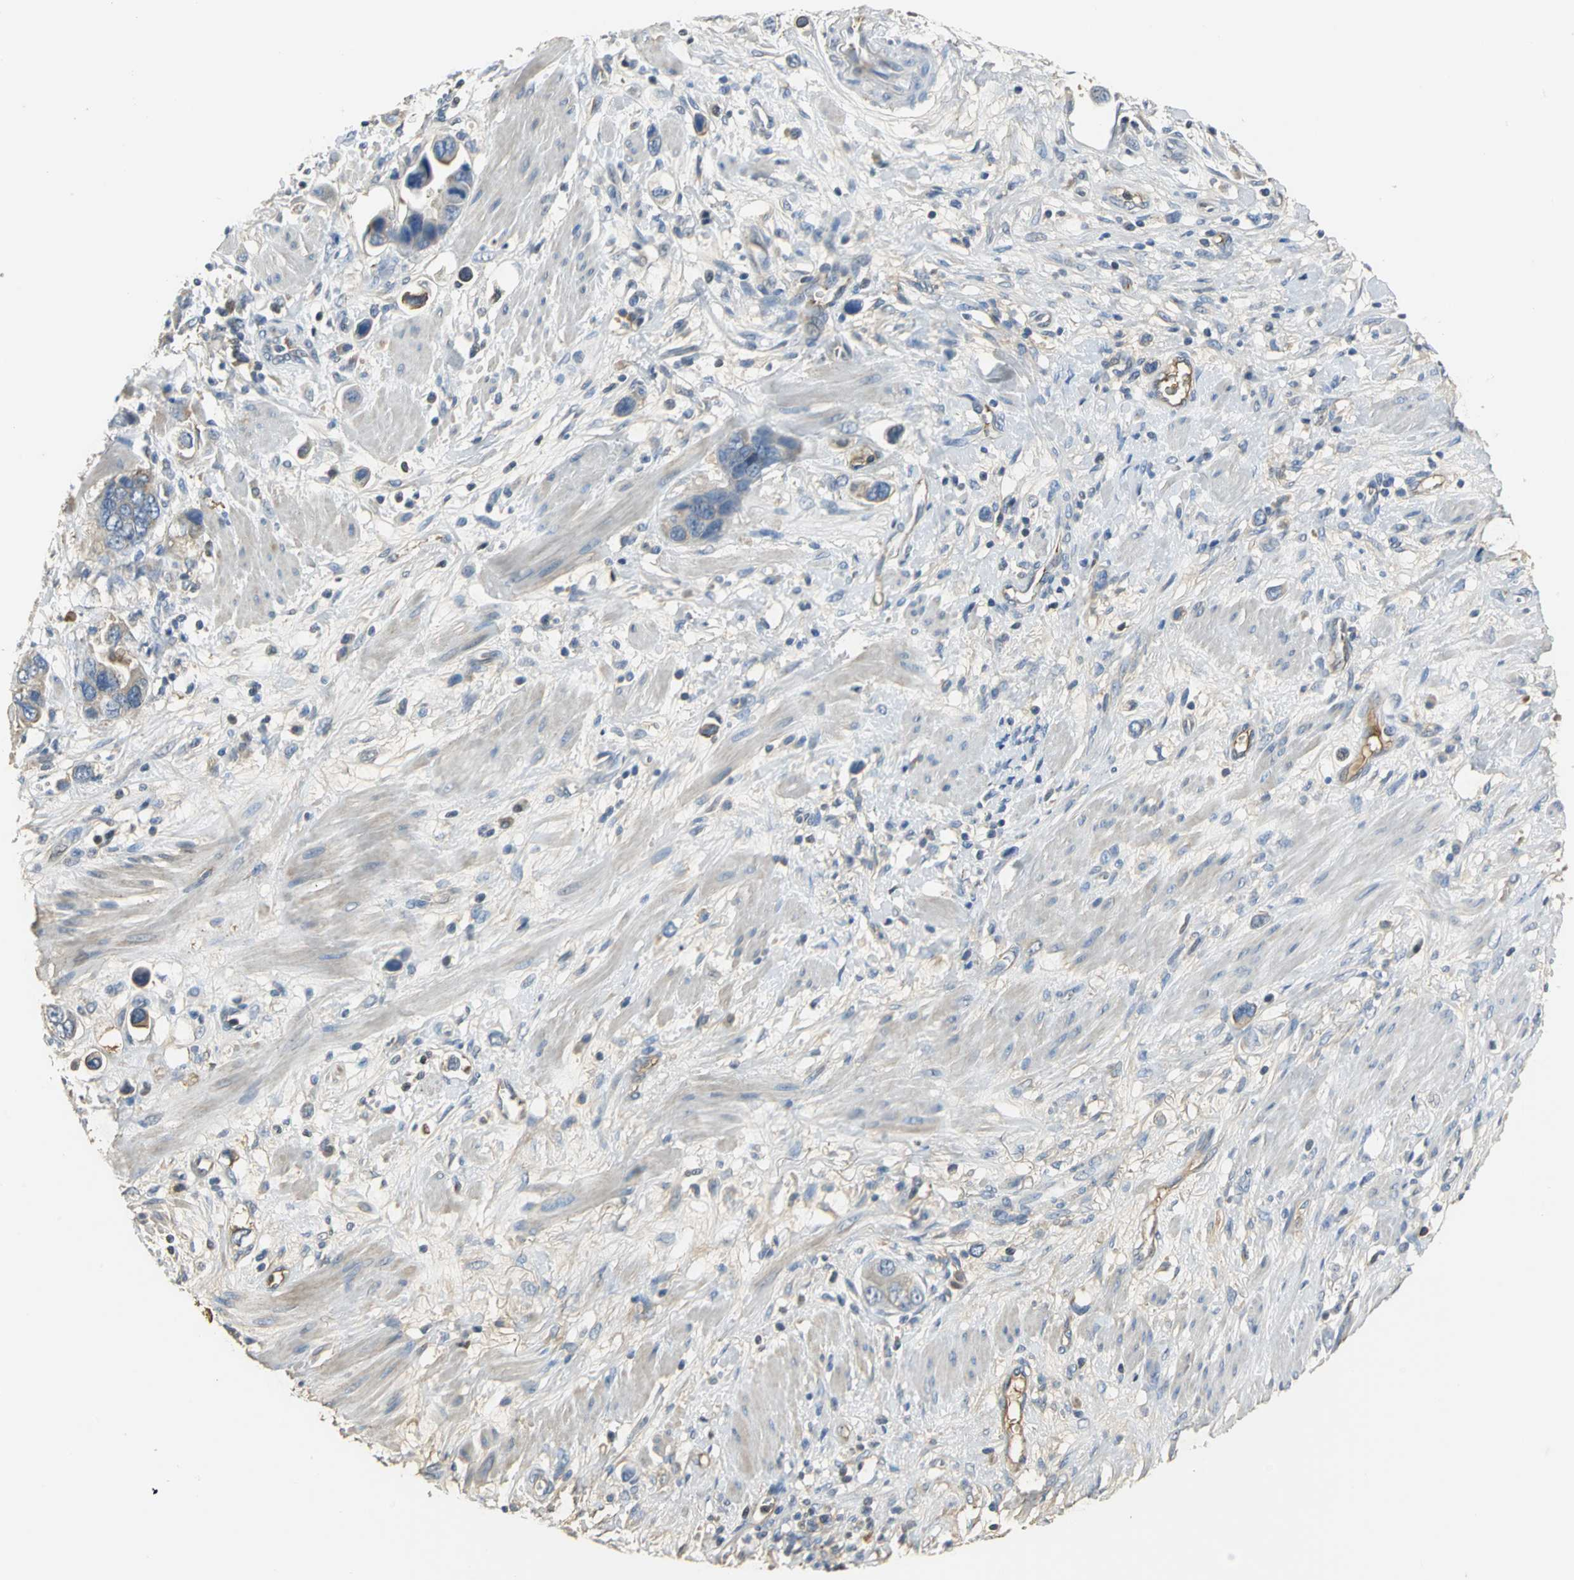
{"staining": {"intensity": "moderate", "quantity": ">75%", "location": "cytoplasmic/membranous"}, "tissue": "stomach cancer", "cell_type": "Tumor cells", "image_type": "cancer", "snomed": [{"axis": "morphology", "description": "Adenocarcinoma, NOS"}, {"axis": "topography", "description": "Stomach, lower"}], "caption": "The micrograph displays a brown stain indicating the presence of a protein in the cytoplasmic/membranous of tumor cells in adenocarcinoma (stomach).", "gene": "GYG2", "patient": {"sex": "female", "age": 93}}